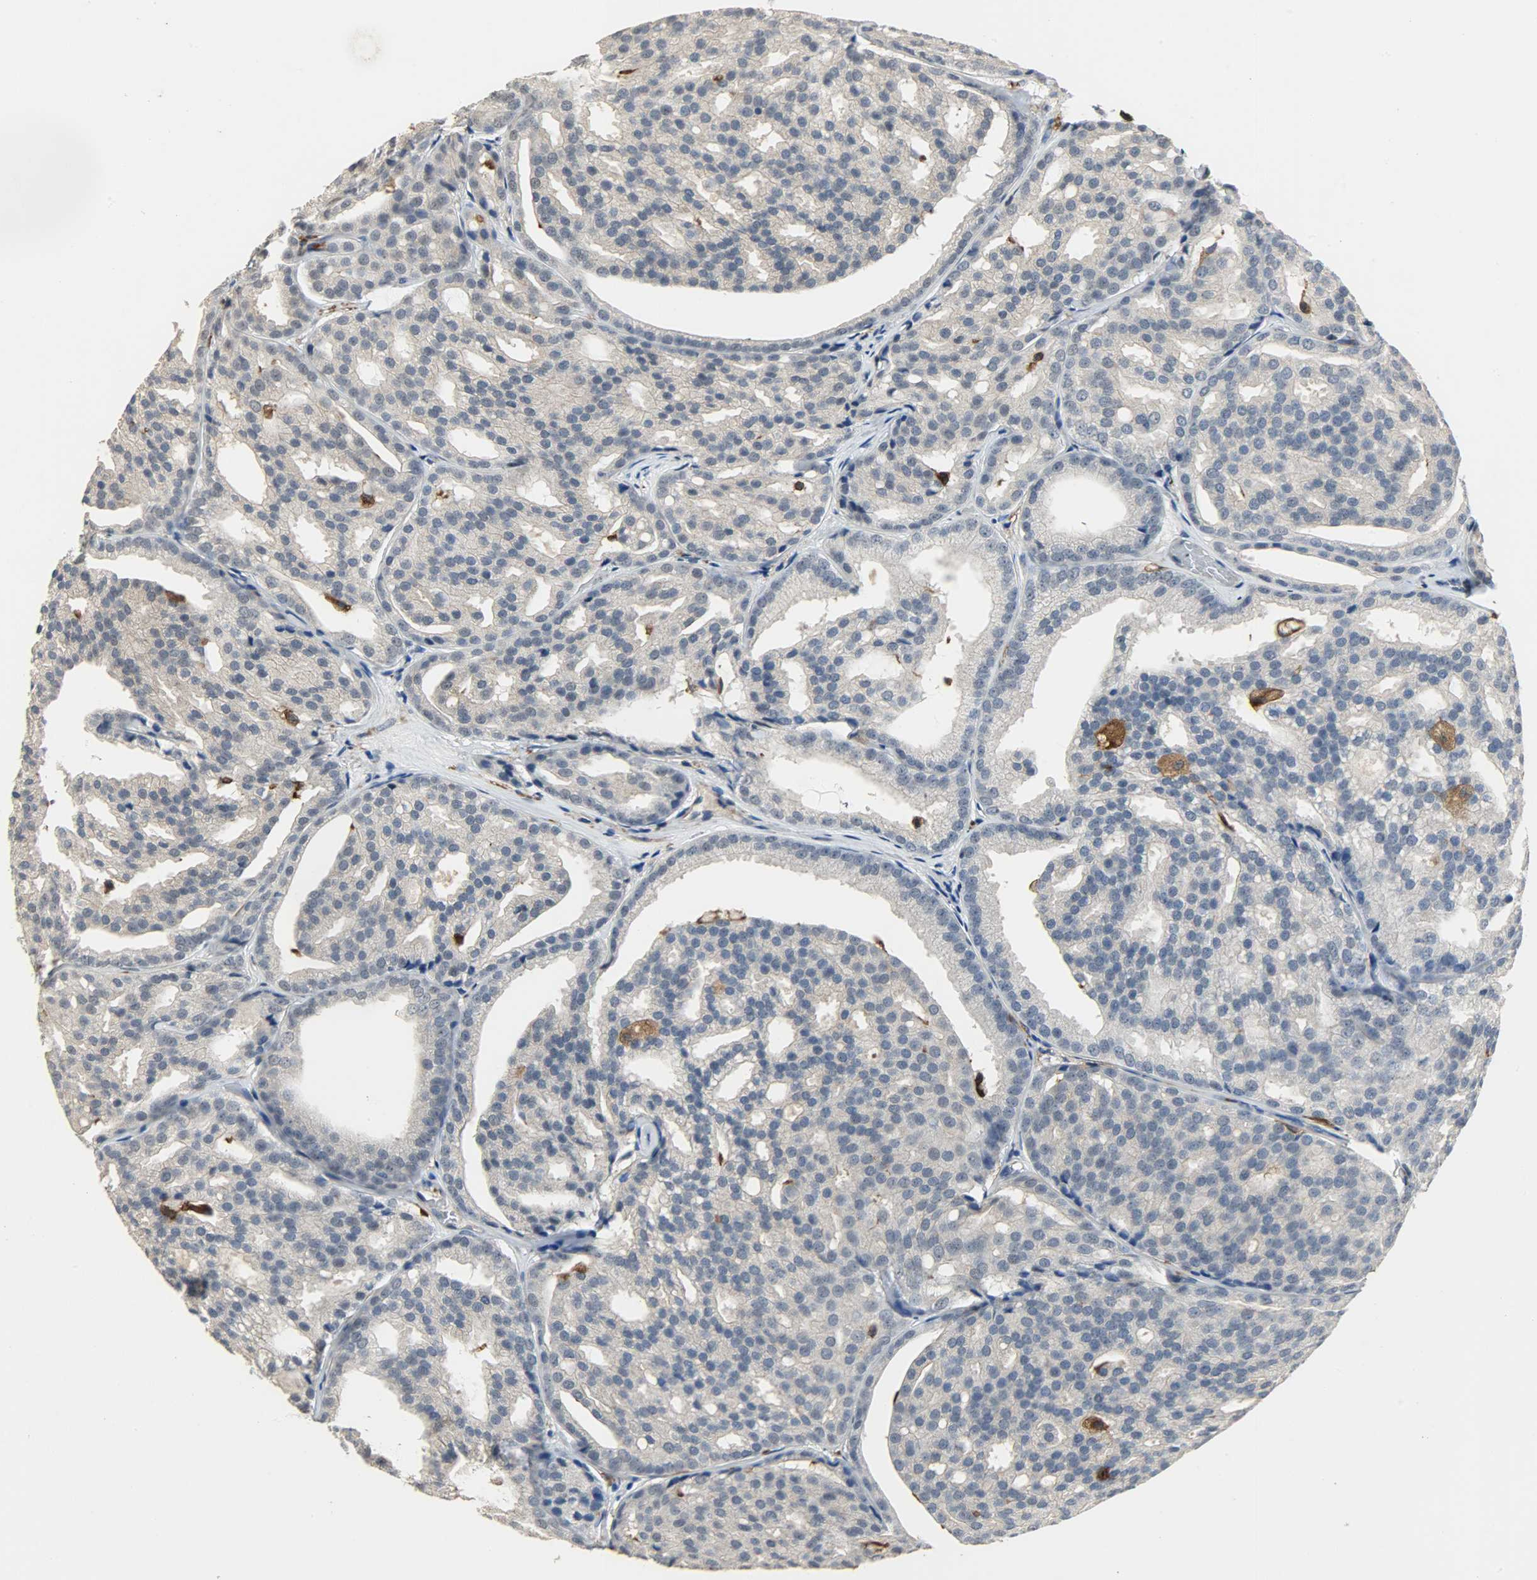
{"staining": {"intensity": "weak", "quantity": "25%-75%", "location": "cytoplasmic/membranous"}, "tissue": "prostate cancer", "cell_type": "Tumor cells", "image_type": "cancer", "snomed": [{"axis": "morphology", "description": "Adenocarcinoma, High grade"}, {"axis": "topography", "description": "Prostate"}], "caption": "Immunohistochemical staining of prostate cancer (high-grade adenocarcinoma) displays weak cytoplasmic/membranous protein expression in about 25%-75% of tumor cells.", "gene": "SKAP2", "patient": {"sex": "male", "age": 64}}